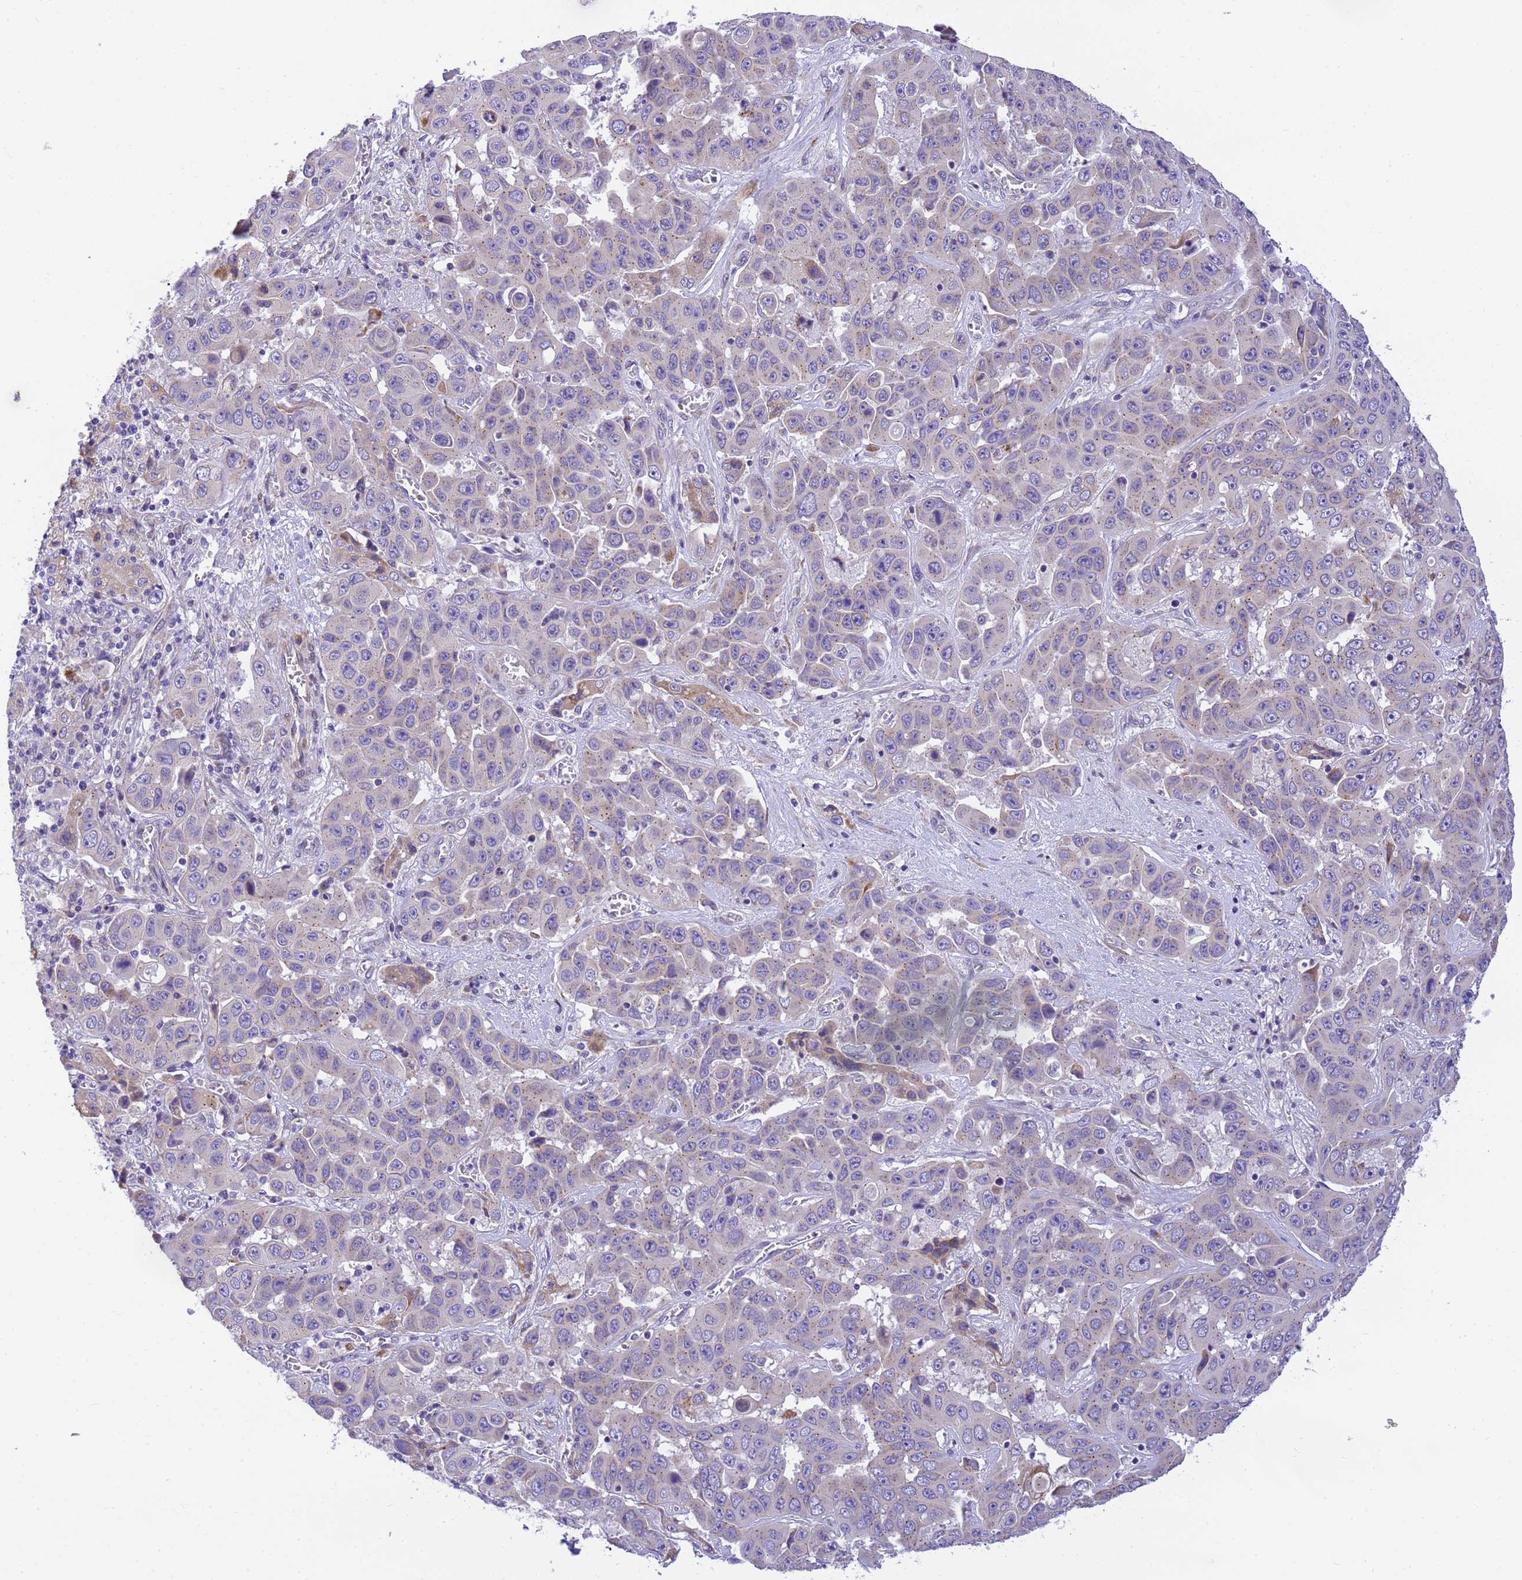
{"staining": {"intensity": "negative", "quantity": "none", "location": "none"}, "tissue": "liver cancer", "cell_type": "Tumor cells", "image_type": "cancer", "snomed": [{"axis": "morphology", "description": "Cholangiocarcinoma"}, {"axis": "topography", "description": "Liver"}], "caption": "Image shows no significant protein positivity in tumor cells of cholangiocarcinoma (liver).", "gene": "RHBDD3", "patient": {"sex": "female", "age": 52}}